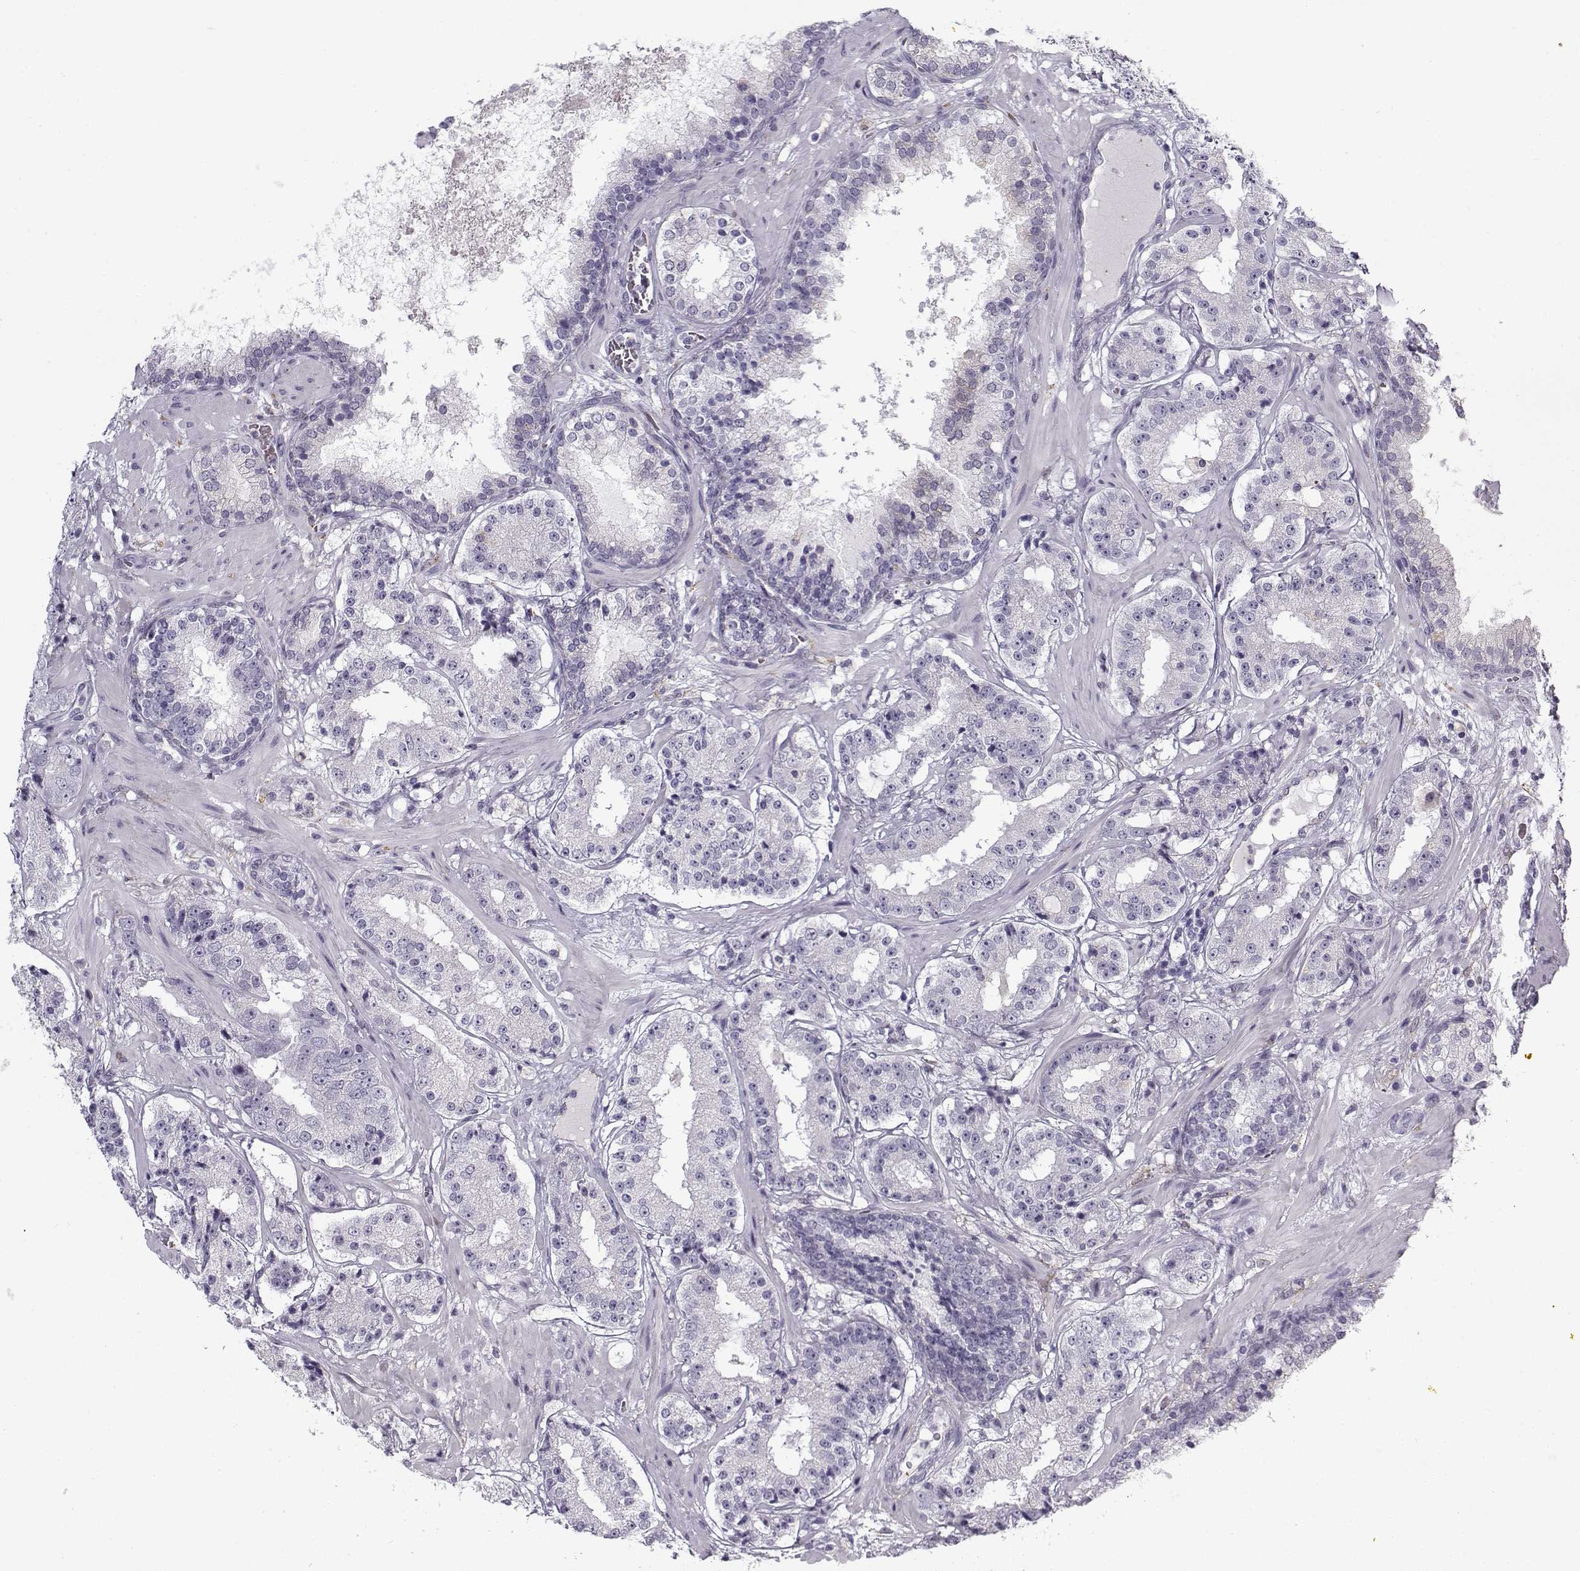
{"staining": {"intensity": "negative", "quantity": "none", "location": "none"}, "tissue": "prostate cancer", "cell_type": "Tumor cells", "image_type": "cancer", "snomed": [{"axis": "morphology", "description": "Adenocarcinoma, Low grade"}, {"axis": "topography", "description": "Prostate"}], "caption": "Immunohistochemistry (IHC) image of human prostate cancer stained for a protein (brown), which reveals no expression in tumor cells.", "gene": "SNCA", "patient": {"sex": "male", "age": 60}}